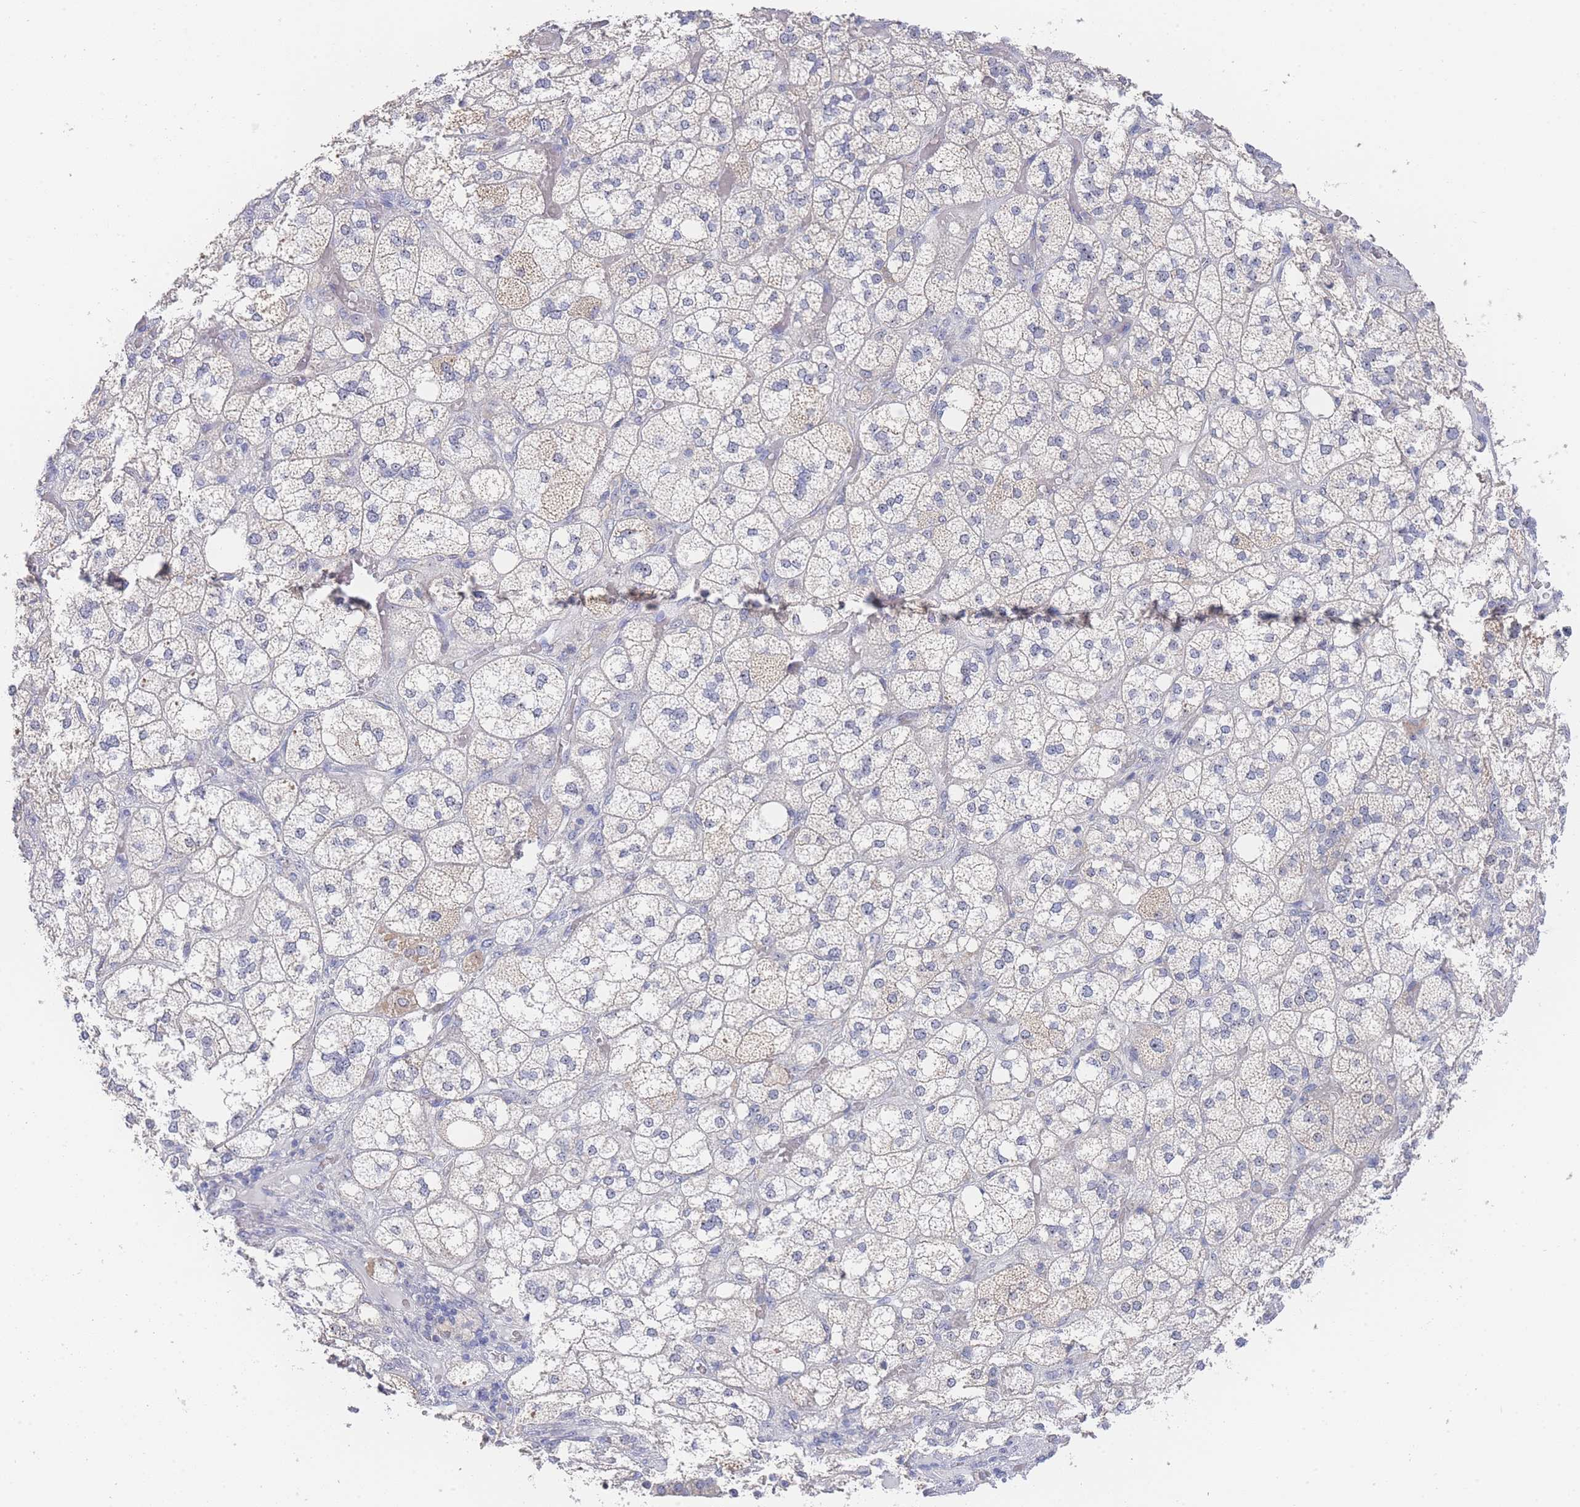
{"staining": {"intensity": "weak", "quantity": "<25%", "location": "cytoplasmic/membranous,nuclear"}, "tissue": "adrenal gland", "cell_type": "Glandular cells", "image_type": "normal", "snomed": [{"axis": "morphology", "description": "Normal tissue, NOS"}, {"axis": "topography", "description": "Adrenal gland"}], "caption": "Glandular cells show no significant staining in unremarkable adrenal gland. (Brightfield microscopy of DAB (3,3'-diaminobenzidine) immunohistochemistry at high magnification).", "gene": "ZNF142", "patient": {"sex": "male", "age": 61}}